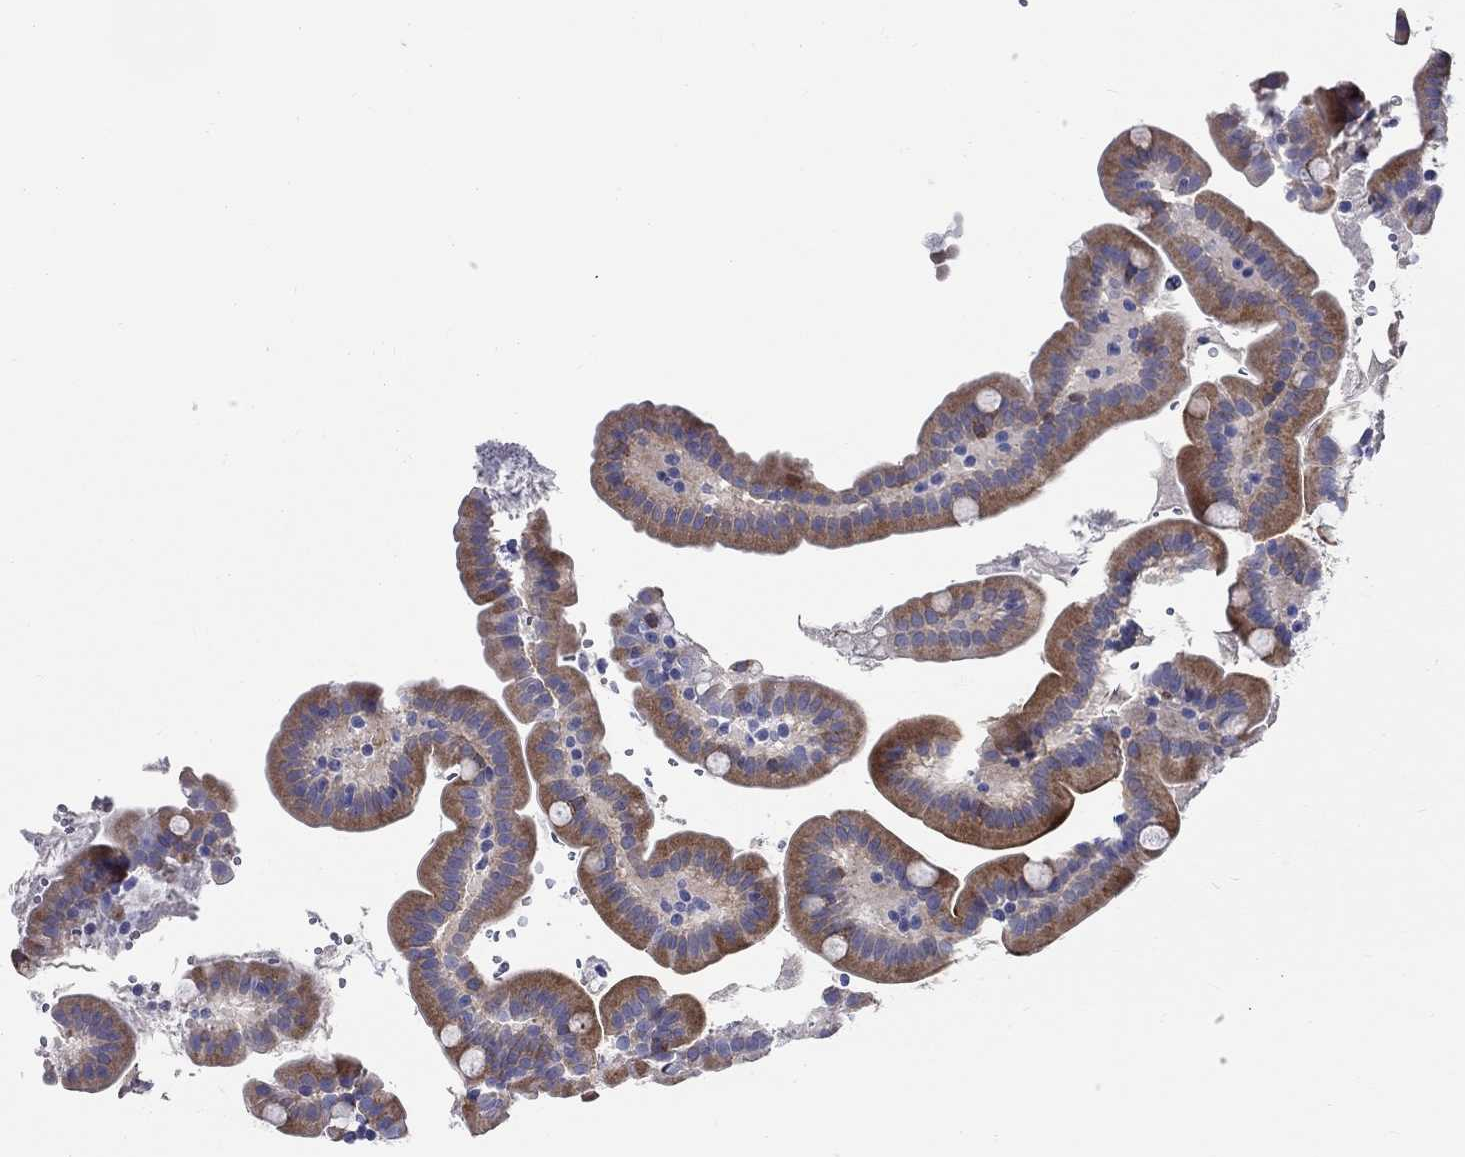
{"staining": {"intensity": "moderate", "quantity": ">75%", "location": "cytoplasmic/membranous"}, "tissue": "small intestine", "cell_type": "Glandular cells", "image_type": "normal", "snomed": [{"axis": "morphology", "description": "Normal tissue, NOS"}, {"axis": "topography", "description": "Small intestine"}], "caption": "Immunohistochemistry (IHC) image of unremarkable small intestine: small intestine stained using immunohistochemistry (IHC) demonstrates medium levels of moderate protein expression localized specifically in the cytoplasmic/membranous of glandular cells, appearing as a cytoplasmic/membranous brown color.", "gene": "QRFPR", "patient": {"sex": "female", "age": 44}}